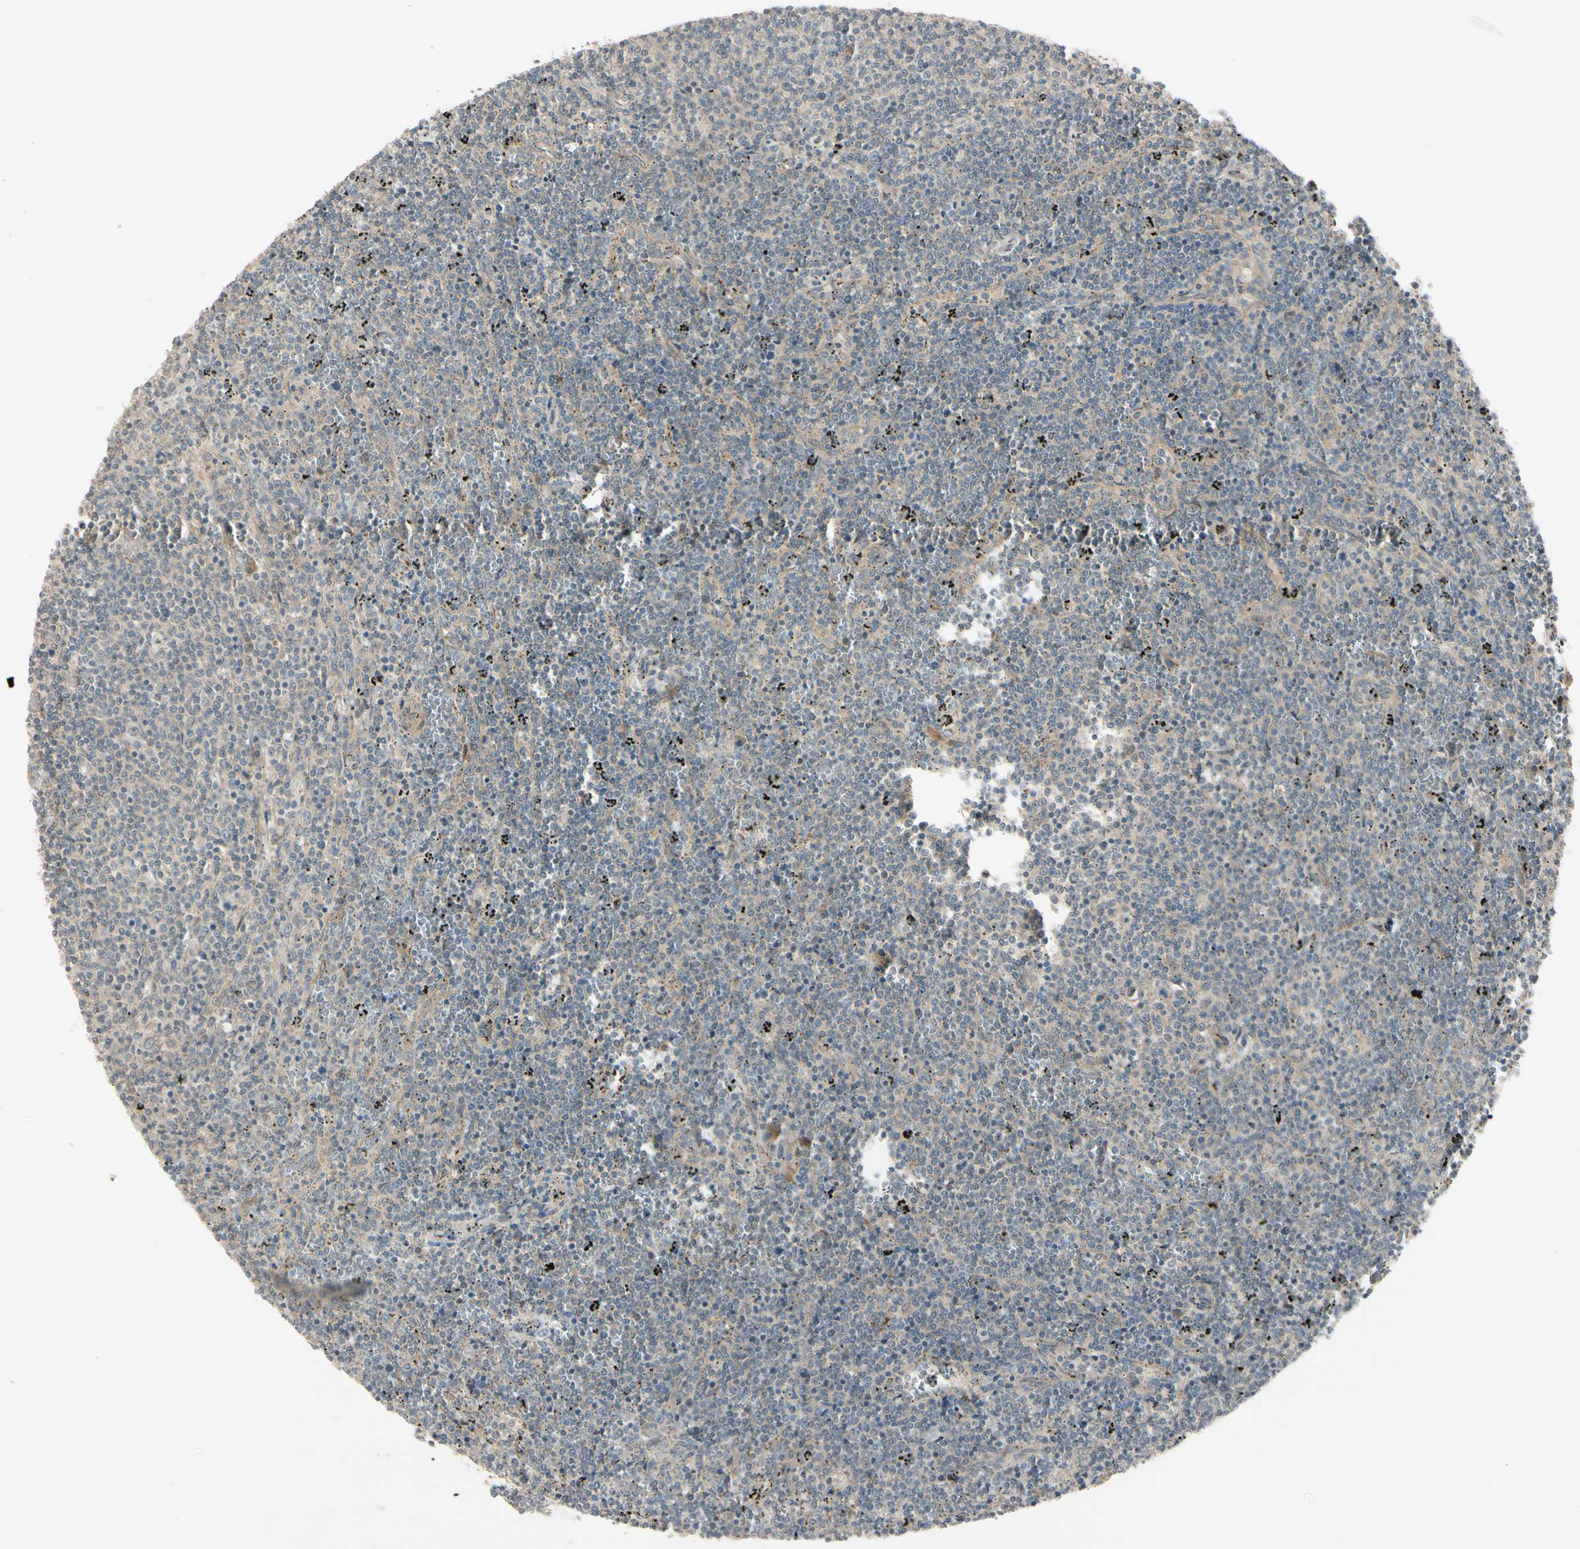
{"staining": {"intensity": "weak", "quantity": "25%-75%", "location": "cytoplasmic/membranous"}, "tissue": "lymphoma", "cell_type": "Tumor cells", "image_type": "cancer", "snomed": [{"axis": "morphology", "description": "Malignant lymphoma, non-Hodgkin's type, Low grade"}, {"axis": "topography", "description": "Spleen"}], "caption": "Tumor cells show low levels of weak cytoplasmic/membranous expression in about 25%-75% of cells in low-grade malignant lymphoma, non-Hodgkin's type.", "gene": "FHDC1", "patient": {"sex": "female", "age": 50}}